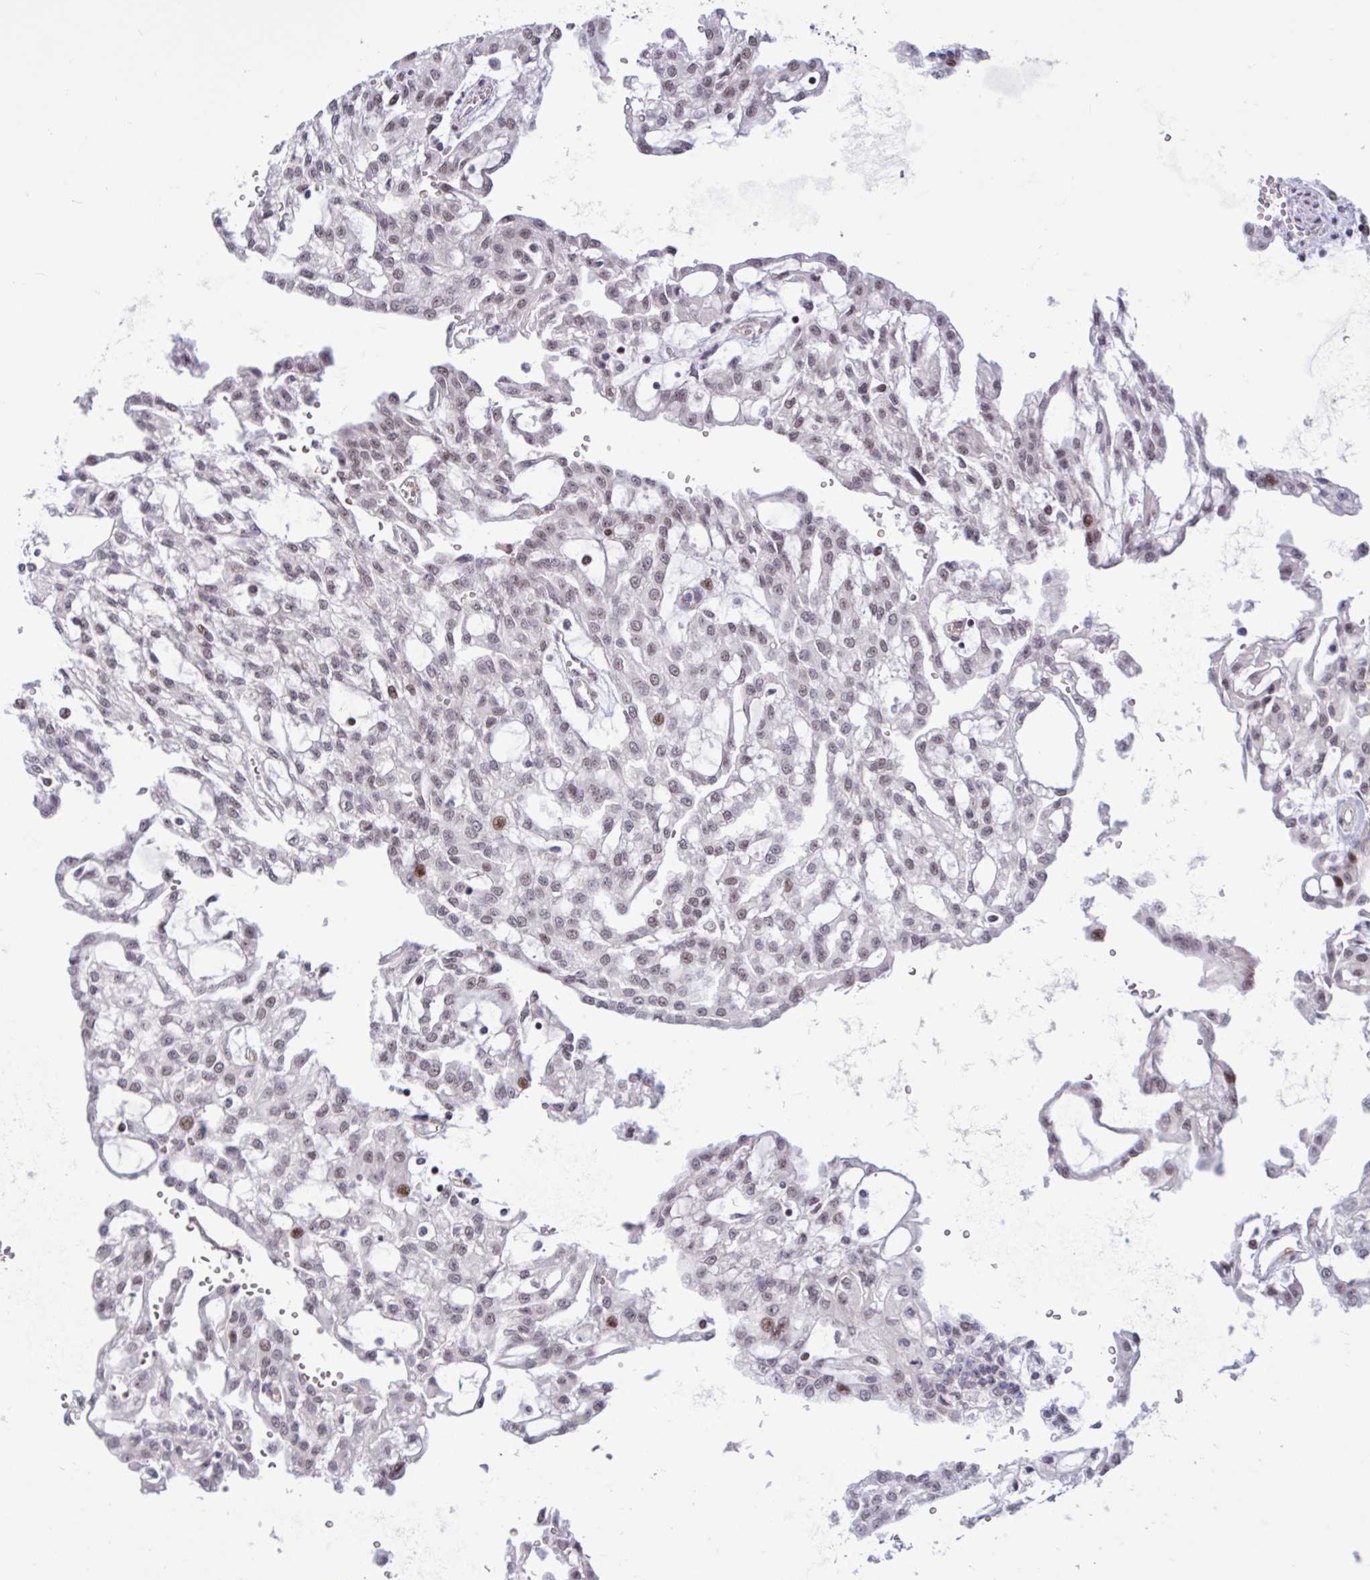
{"staining": {"intensity": "moderate", "quantity": "25%-75%", "location": "nuclear"}, "tissue": "renal cancer", "cell_type": "Tumor cells", "image_type": "cancer", "snomed": [{"axis": "morphology", "description": "Adenocarcinoma, NOS"}, {"axis": "topography", "description": "Kidney"}], "caption": "High-power microscopy captured an immunohistochemistry histopathology image of adenocarcinoma (renal), revealing moderate nuclear staining in approximately 25%-75% of tumor cells.", "gene": "RBL1", "patient": {"sex": "male", "age": 63}}